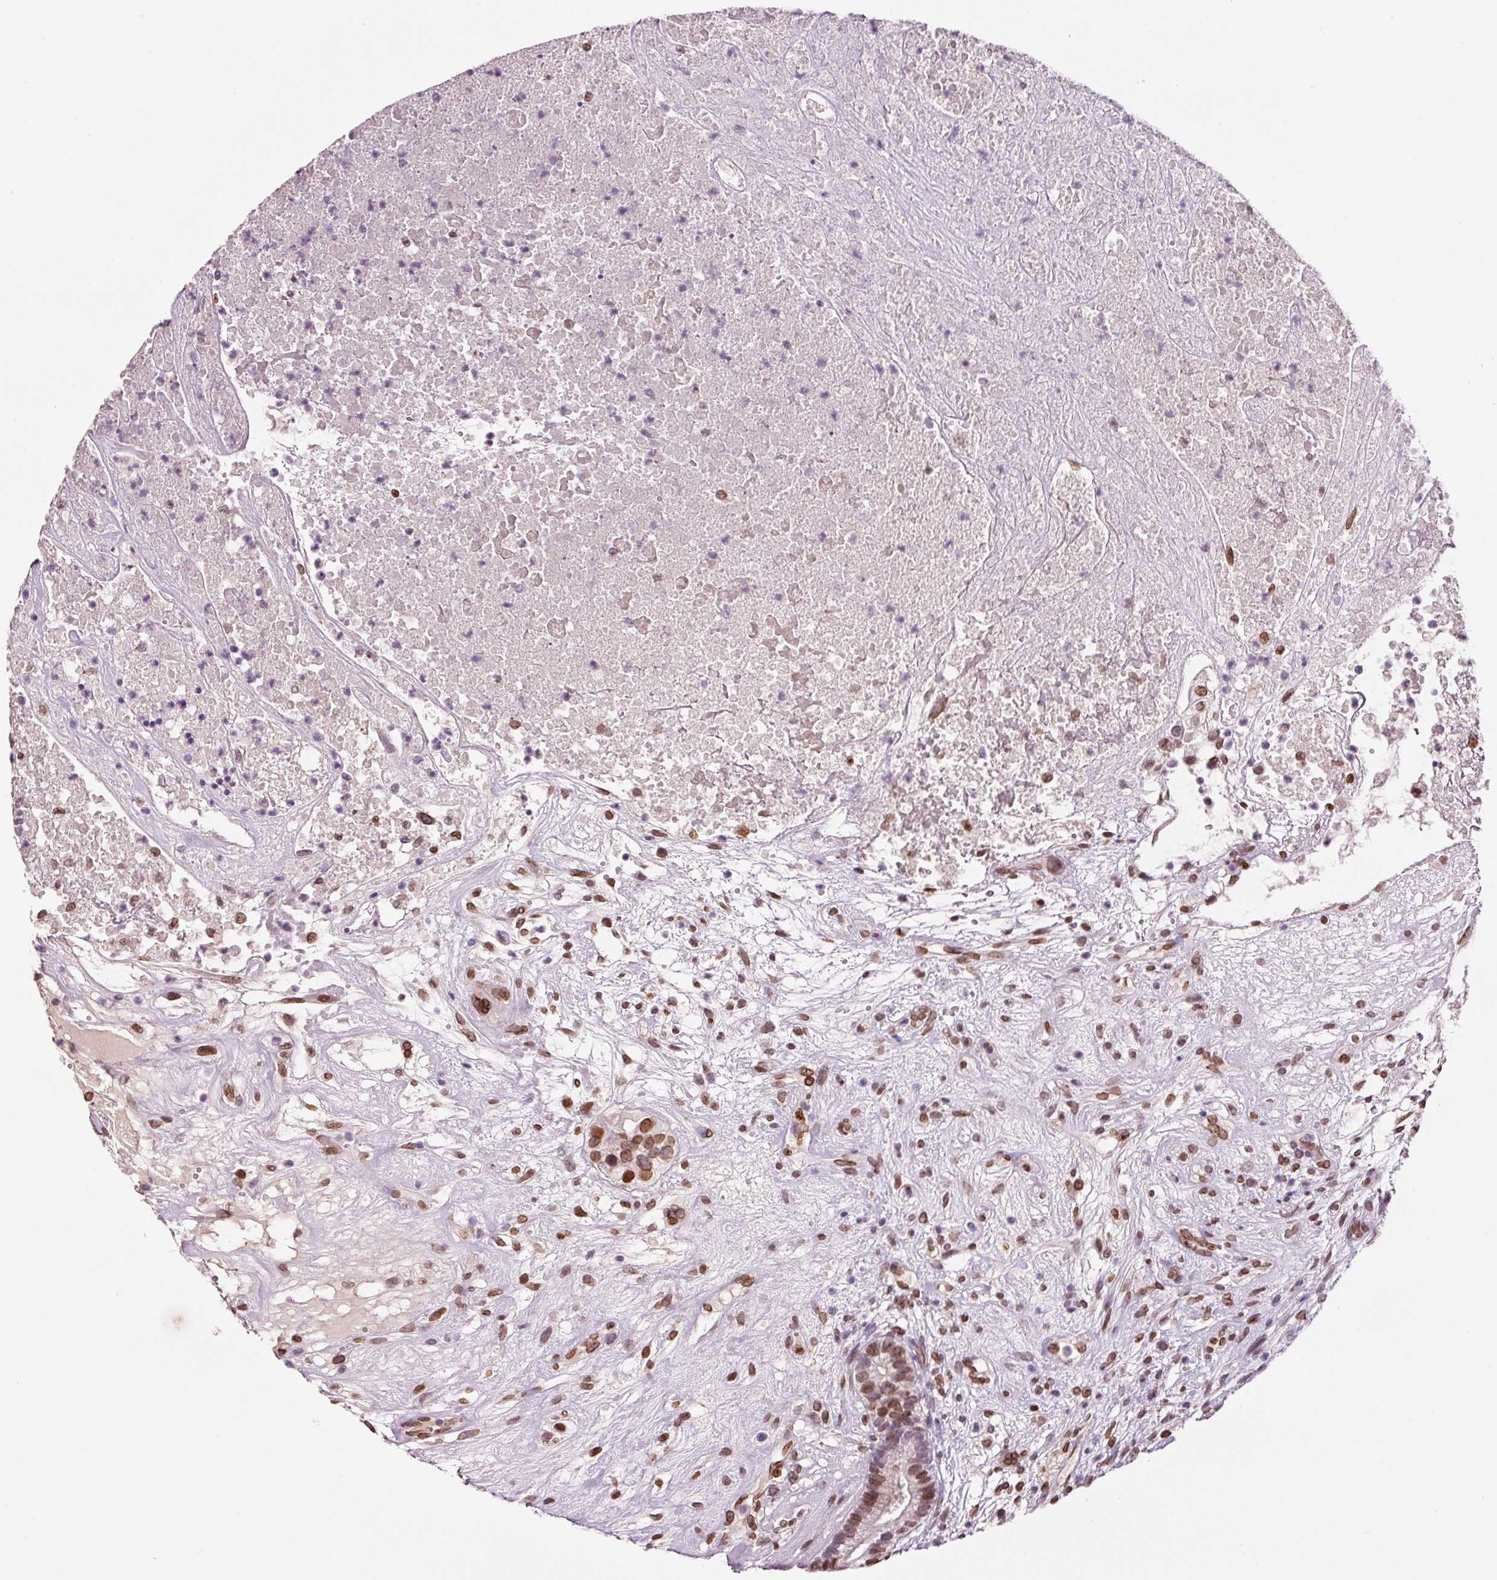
{"staining": {"intensity": "moderate", "quantity": ">75%", "location": "cytoplasmic/membranous,nuclear"}, "tissue": "testis cancer", "cell_type": "Tumor cells", "image_type": "cancer", "snomed": [{"axis": "morphology", "description": "Seminoma, NOS"}, {"axis": "morphology", "description": "Carcinoma, Embryonal, NOS"}, {"axis": "topography", "description": "Testis"}], "caption": "A medium amount of moderate cytoplasmic/membranous and nuclear staining is seen in about >75% of tumor cells in testis cancer tissue.", "gene": "ZNF224", "patient": {"sex": "male", "age": 41}}